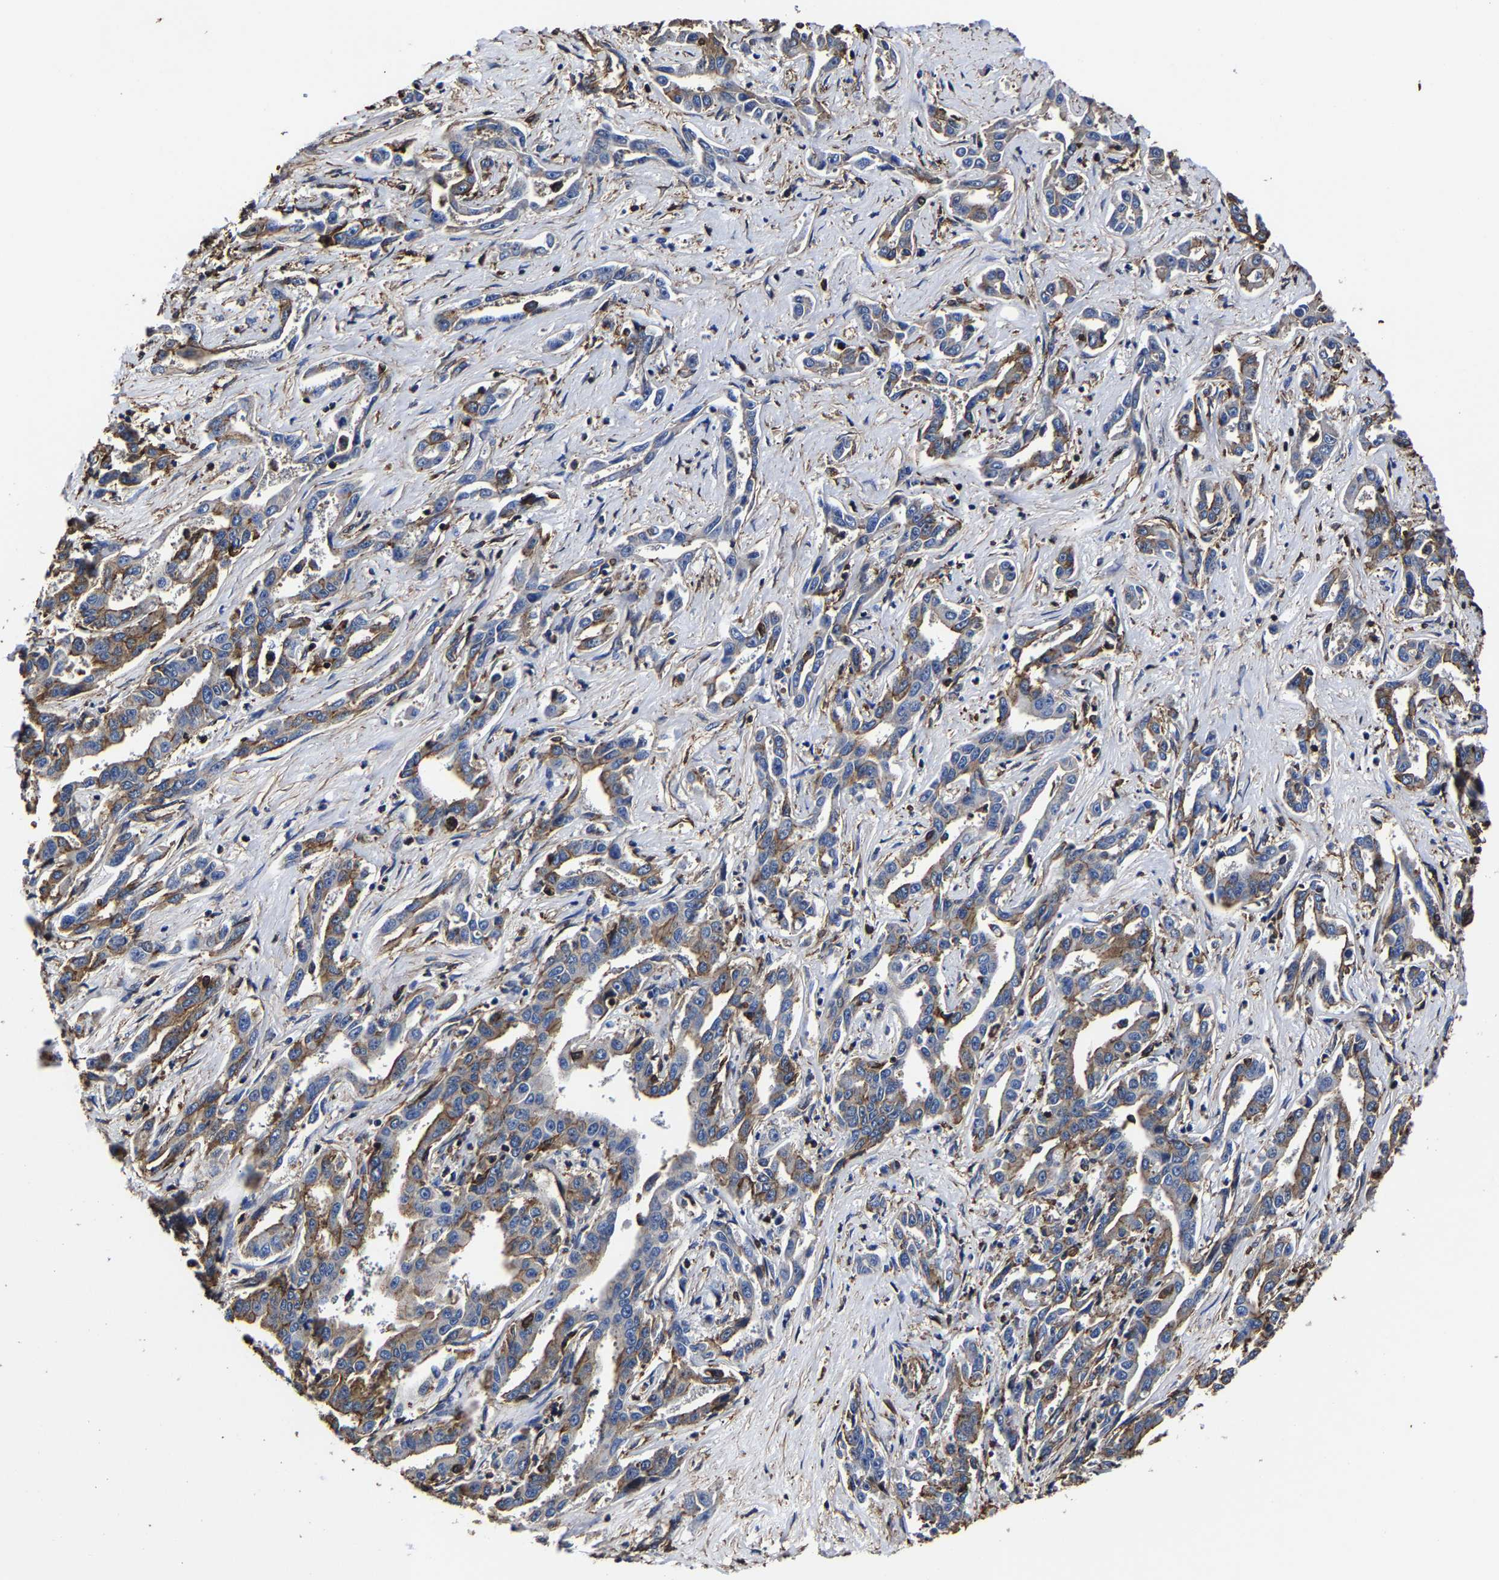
{"staining": {"intensity": "moderate", "quantity": "25%-75%", "location": "cytoplasmic/membranous"}, "tissue": "liver cancer", "cell_type": "Tumor cells", "image_type": "cancer", "snomed": [{"axis": "morphology", "description": "Cholangiocarcinoma"}, {"axis": "topography", "description": "Liver"}], "caption": "Liver cholangiocarcinoma was stained to show a protein in brown. There is medium levels of moderate cytoplasmic/membranous staining in approximately 25%-75% of tumor cells.", "gene": "SSH3", "patient": {"sex": "male", "age": 59}}